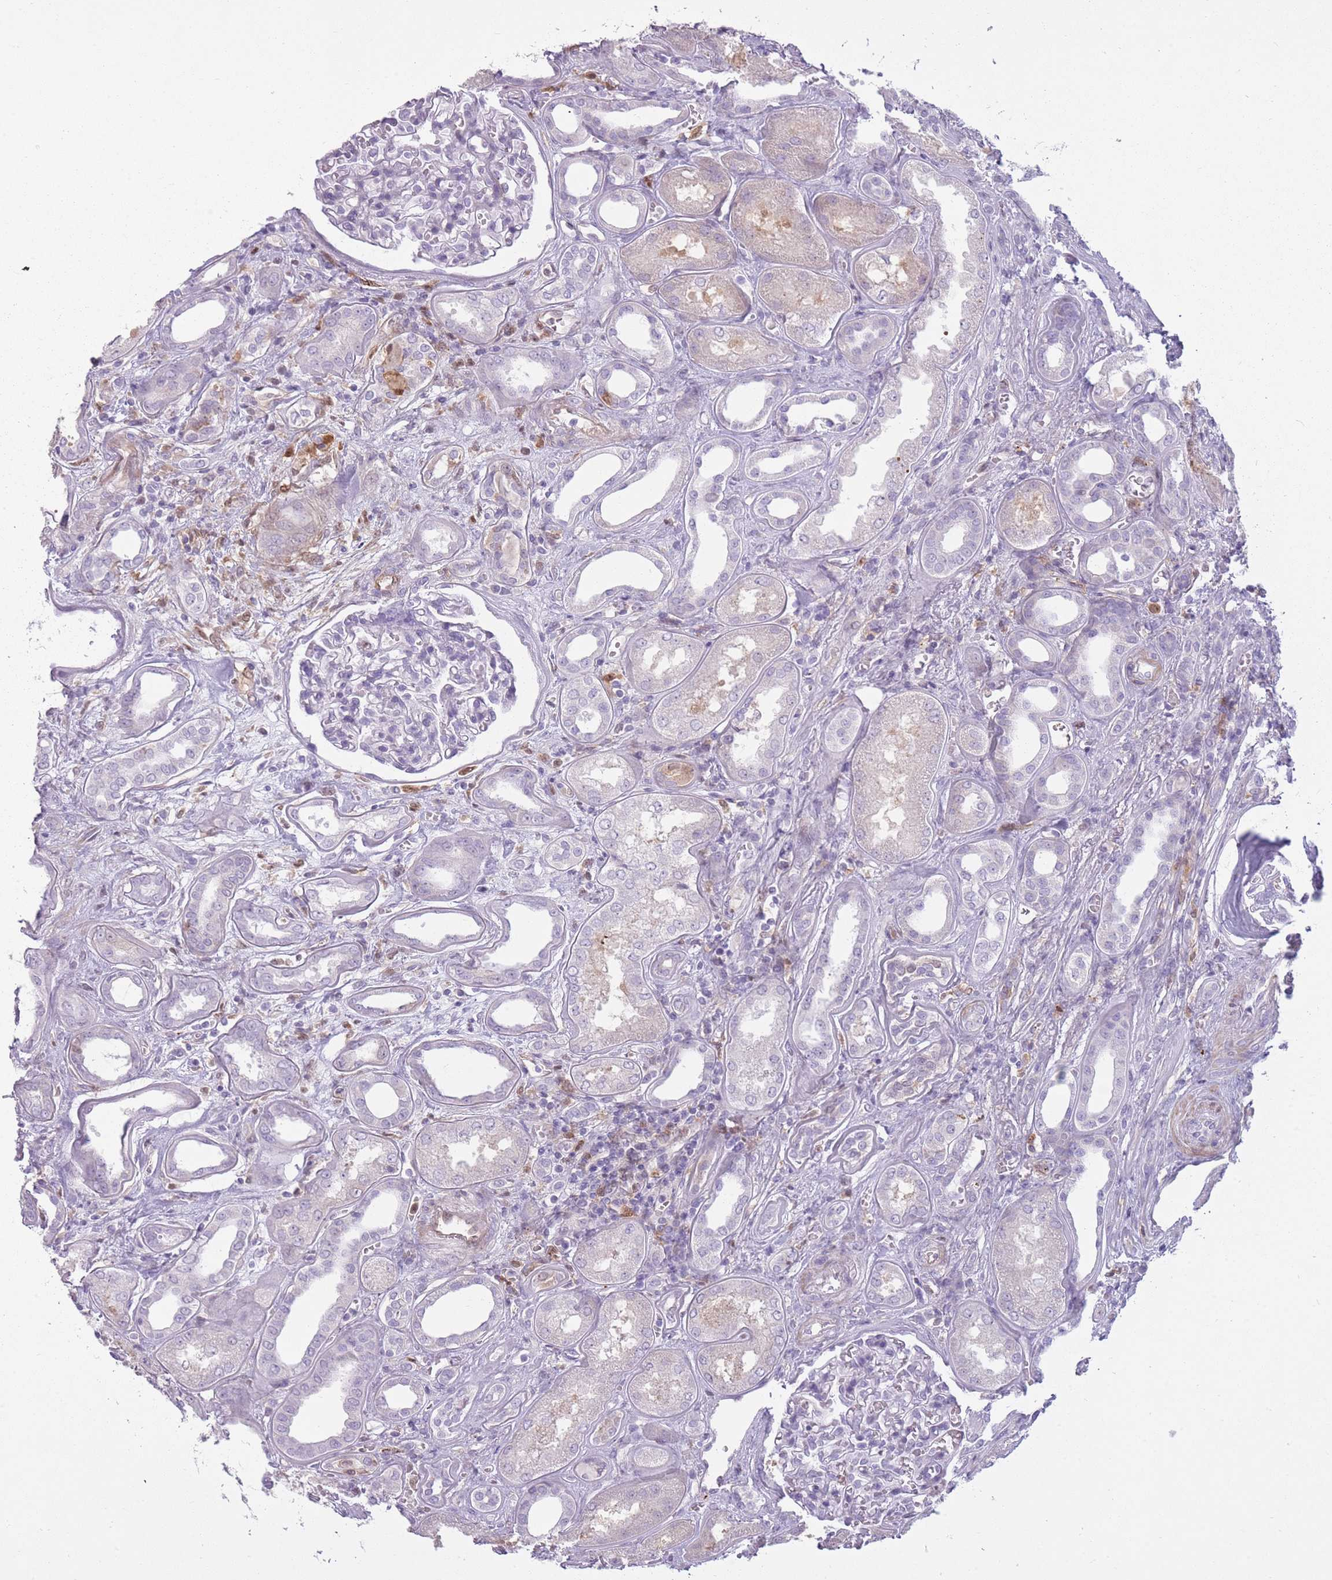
{"staining": {"intensity": "negative", "quantity": "none", "location": "none"}, "tissue": "kidney", "cell_type": "Cells in glomeruli", "image_type": "normal", "snomed": [{"axis": "morphology", "description": "Normal tissue, NOS"}, {"axis": "morphology", "description": "Adenocarcinoma, NOS"}, {"axis": "topography", "description": "Kidney"}], "caption": "IHC photomicrograph of normal kidney: kidney stained with DAB (3,3'-diaminobenzidine) exhibits no significant protein expression in cells in glomeruli.", "gene": "LGALS9B", "patient": {"sex": "female", "age": 68}}